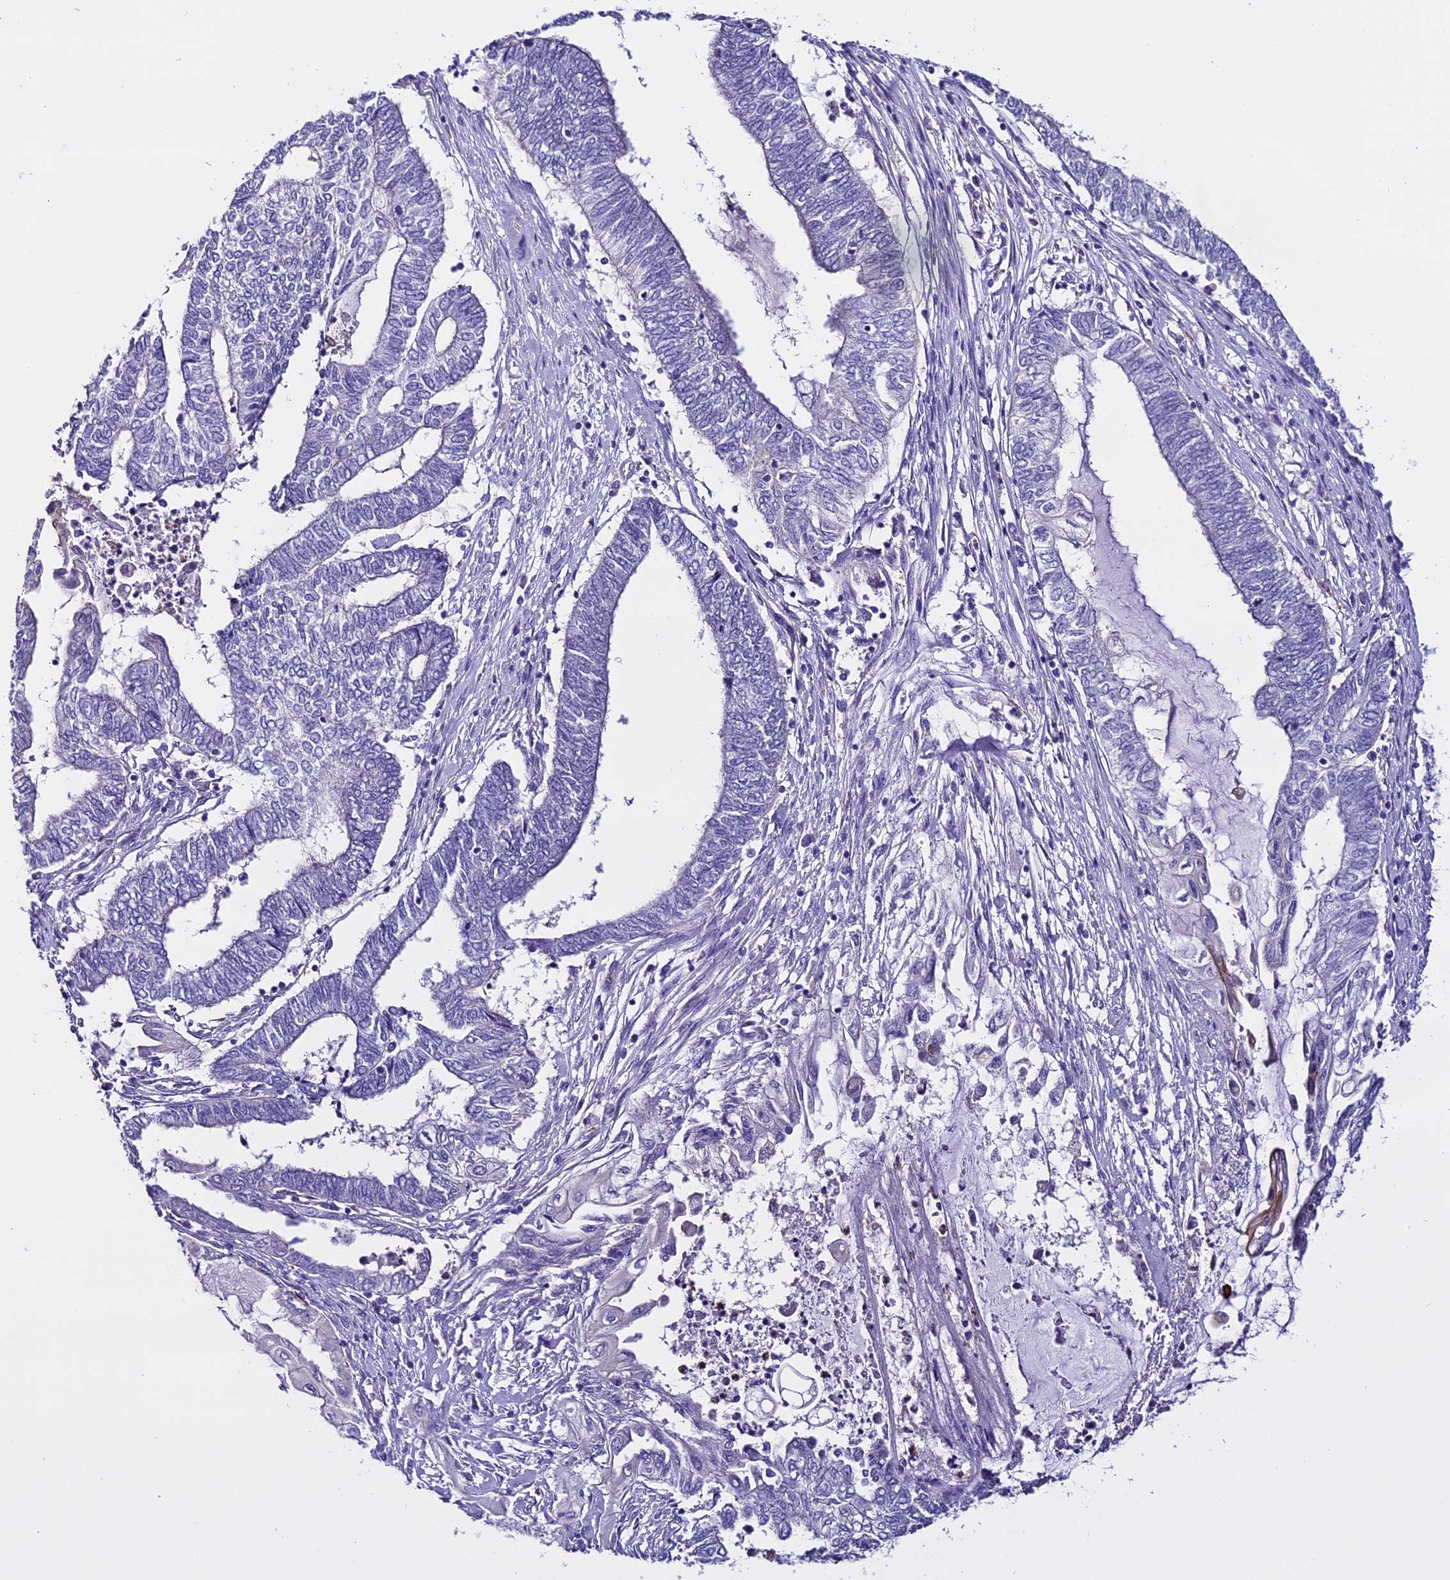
{"staining": {"intensity": "negative", "quantity": "none", "location": "none"}, "tissue": "endometrial cancer", "cell_type": "Tumor cells", "image_type": "cancer", "snomed": [{"axis": "morphology", "description": "Adenocarcinoma, NOS"}, {"axis": "topography", "description": "Uterus"}, {"axis": "topography", "description": "Endometrium"}], "caption": "The photomicrograph reveals no significant staining in tumor cells of endometrial cancer. (DAB (3,3'-diaminobenzidine) IHC, high magnification).", "gene": "NOD2", "patient": {"sex": "female", "age": 70}}